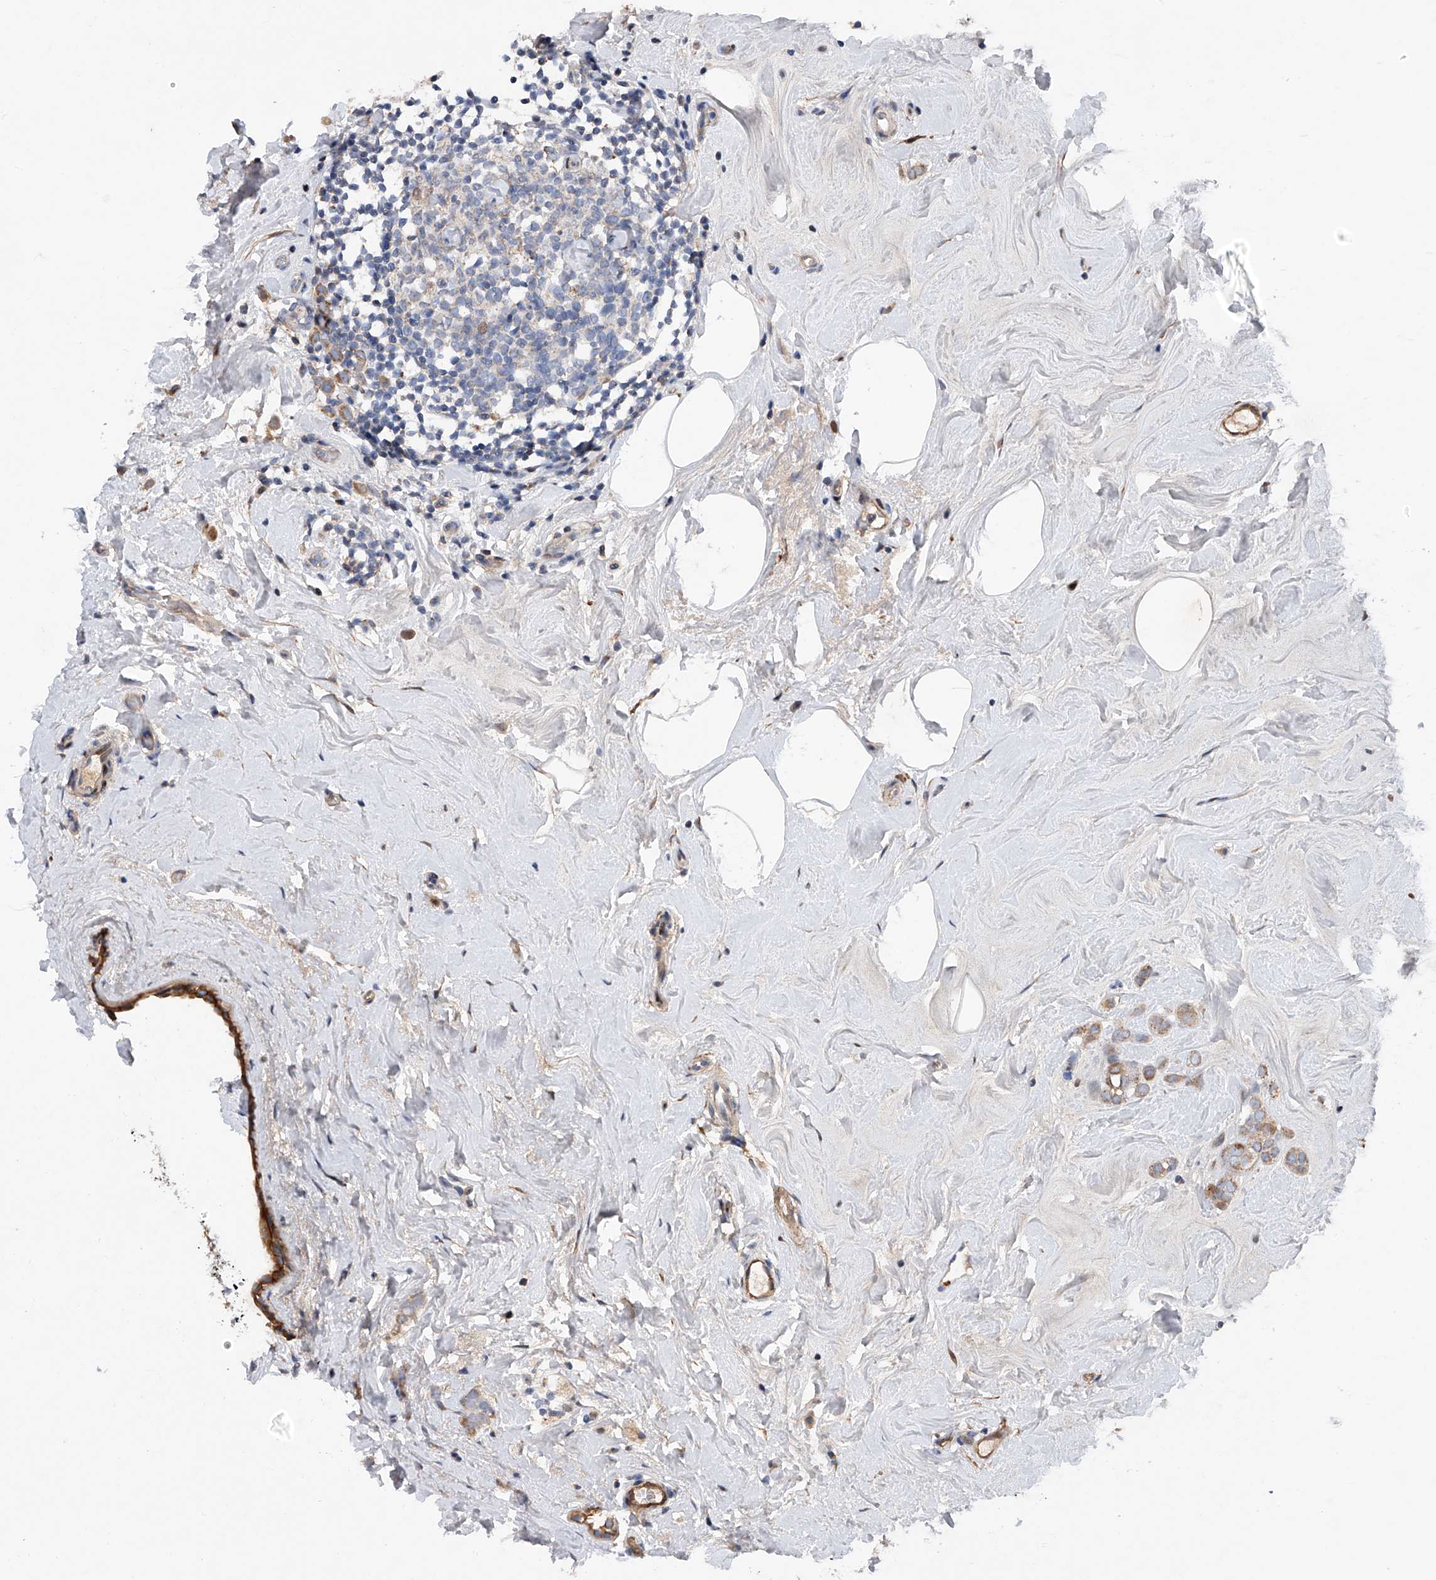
{"staining": {"intensity": "weak", "quantity": ">75%", "location": "cytoplasmic/membranous"}, "tissue": "breast cancer", "cell_type": "Tumor cells", "image_type": "cancer", "snomed": [{"axis": "morphology", "description": "Lobular carcinoma"}, {"axis": "topography", "description": "Breast"}], "caption": "Immunohistochemical staining of human breast lobular carcinoma displays low levels of weak cytoplasmic/membranous protein expression in about >75% of tumor cells.", "gene": "CDH12", "patient": {"sex": "female", "age": 47}}